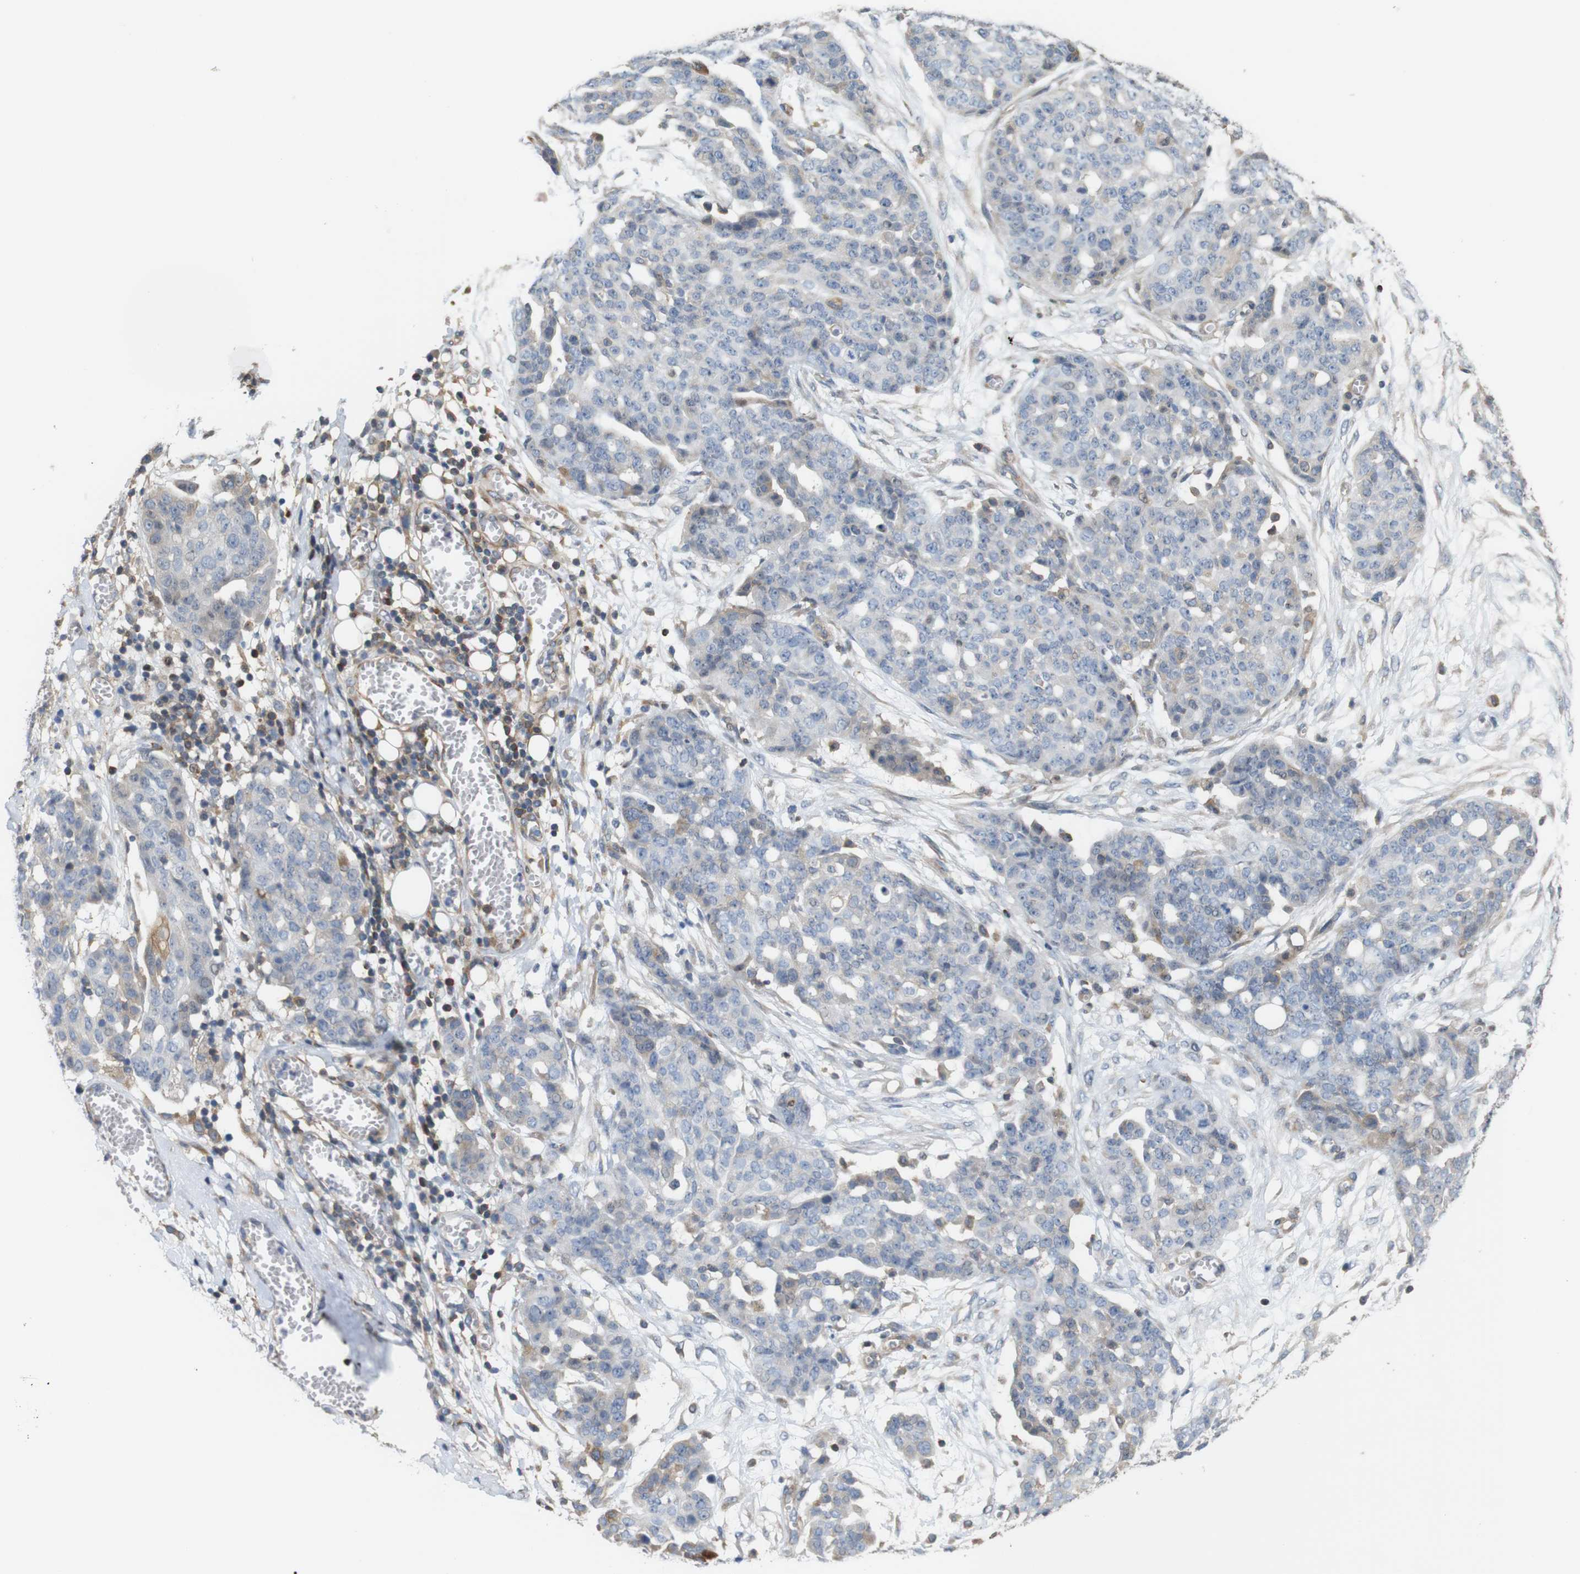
{"staining": {"intensity": "negative", "quantity": "none", "location": "none"}, "tissue": "ovarian cancer", "cell_type": "Tumor cells", "image_type": "cancer", "snomed": [{"axis": "morphology", "description": "Cystadenocarcinoma, serous, NOS"}, {"axis": "topography", "description": "Soft tissue"}, {"axis": "topography", "description": "Ovary"}], "caption": "Tumor cells show no significant protein expression in ovarian serous cystadenocarcinoma.", "gene": "PCOLCE2", "patient": {"sex": "female", "age": 57}}